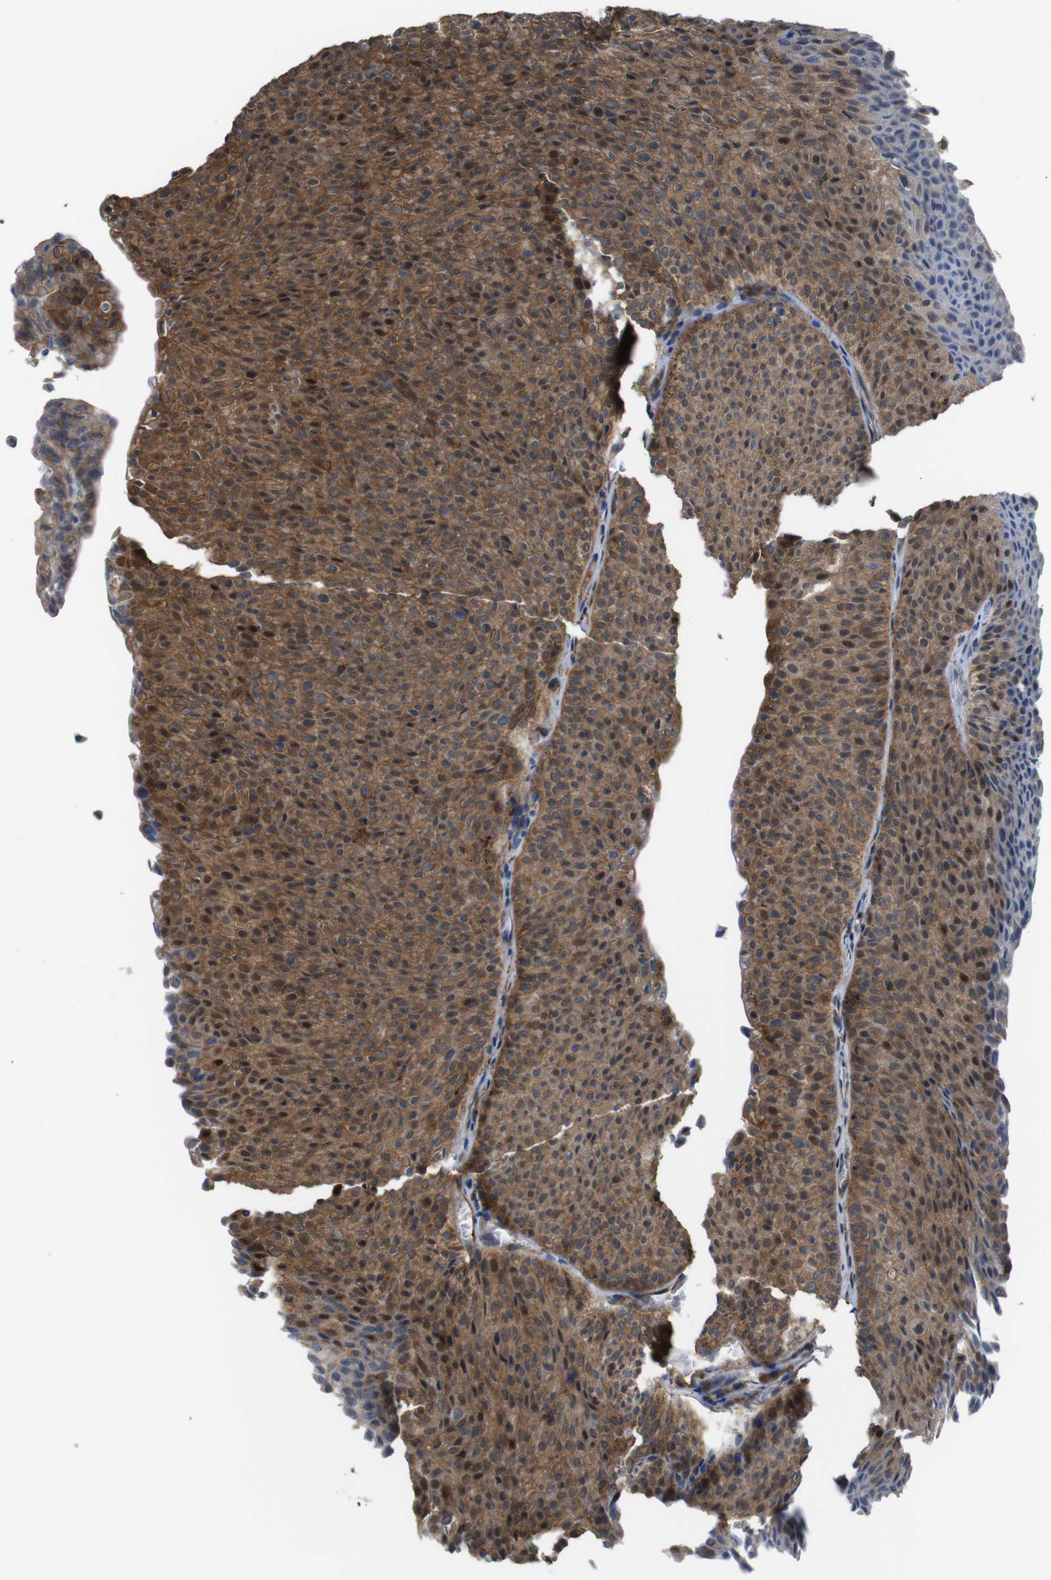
{"staining": {"intensity": "strong", "quantity": ">75%", "location": "cytoplasmic/membranous,nuclear"}, "tissue": "urothelial cancer", "cell_type": "Tumor cells", "image_type": "cancer", "snomed": [{"axis": "morphology", "description": "Urothelial carcinoma, Low grade"}, {"axis": "topography", "description": "Urinary bladder"}], "caption": "Urothelial cancer stained for a protein (brown) demonstrates strong cytoplasmic/membranous and nuclear positive positivity in approximately >75% of tumor cells.", "gene": "PTGER4", "patient": {"sex": "male", "age": 78}}